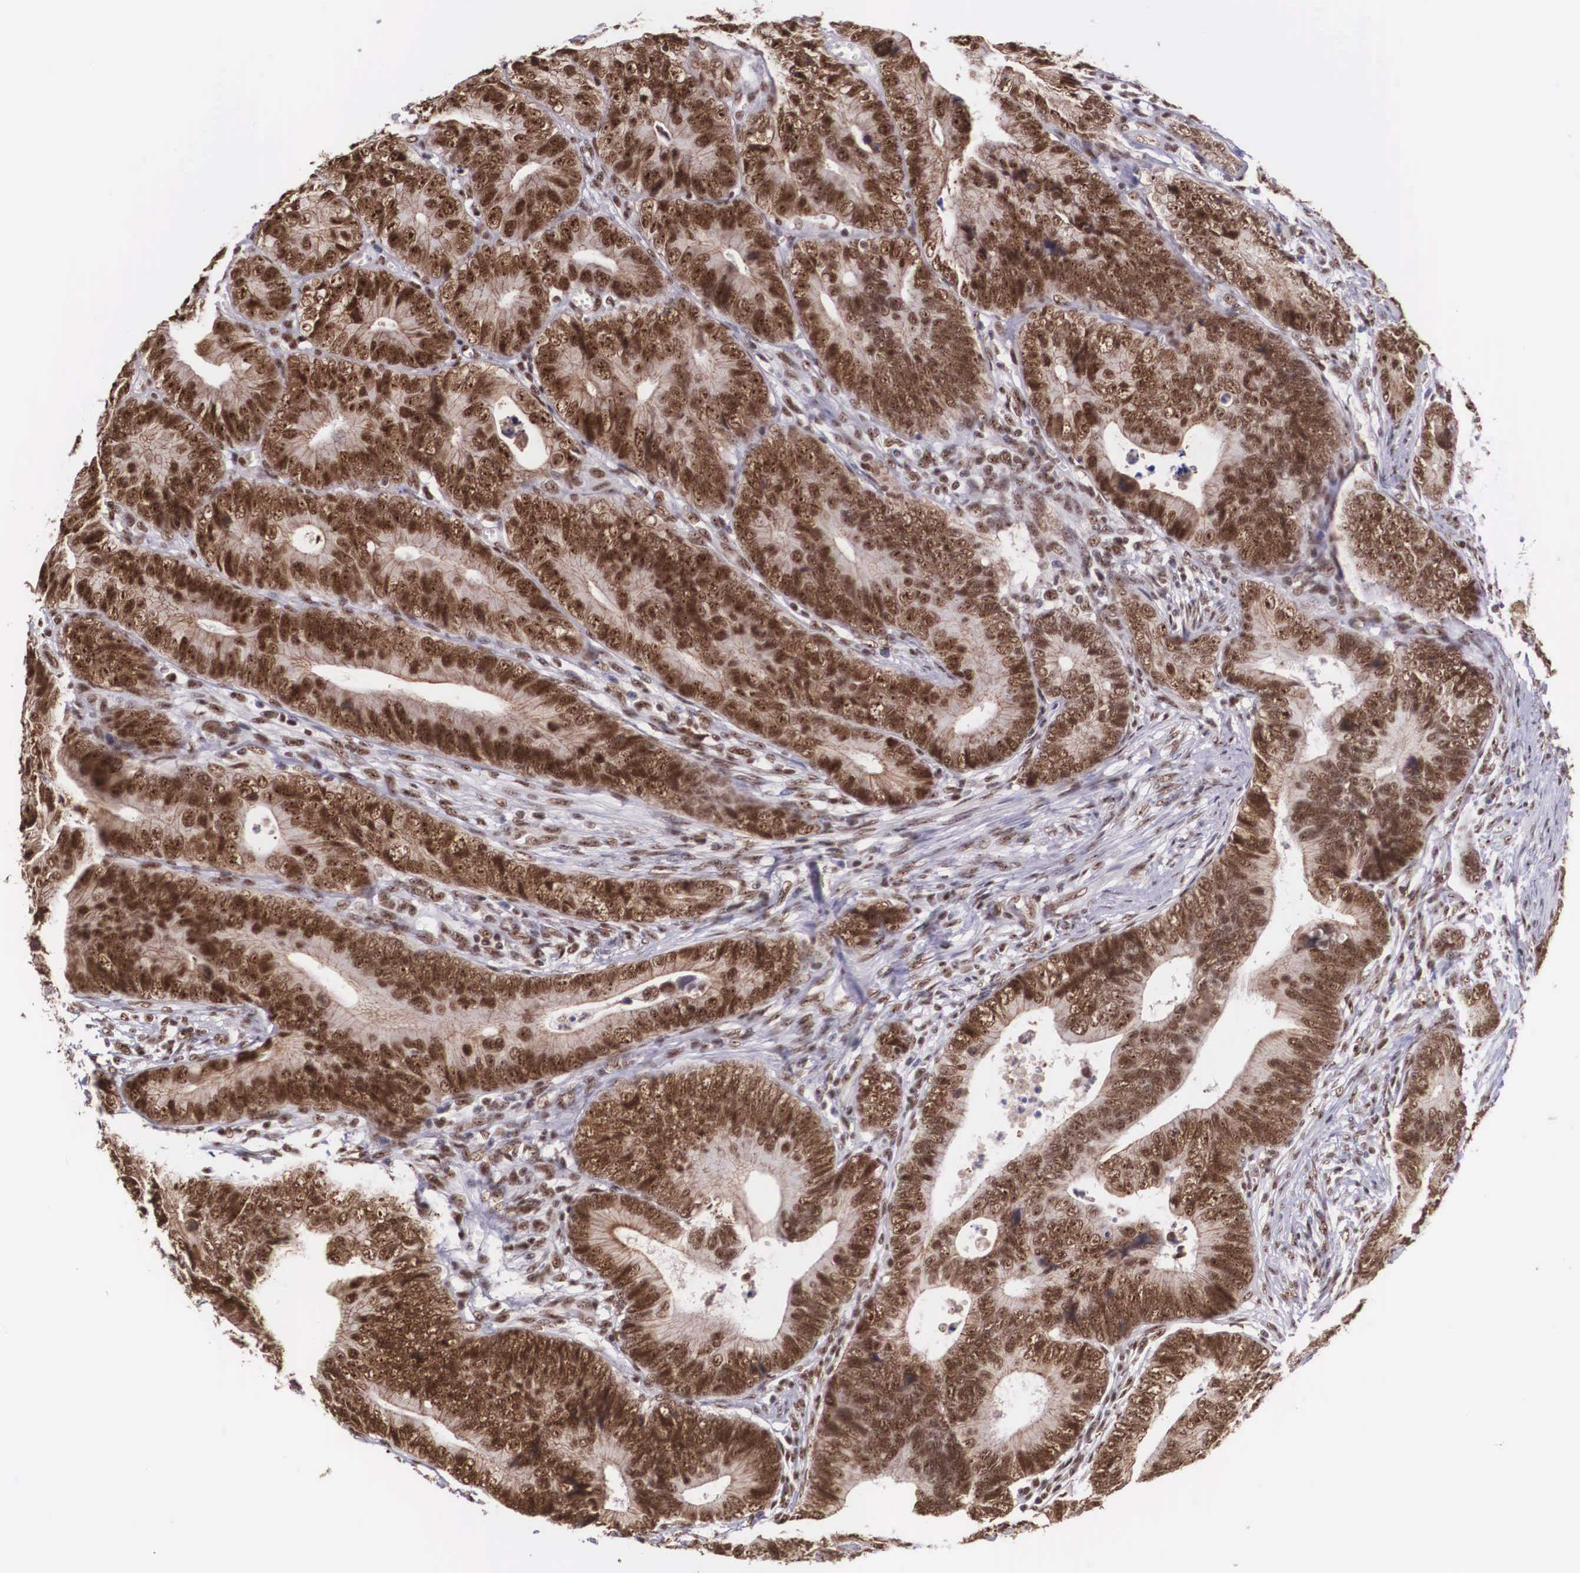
{"staining": {"intensity": "strong", "quantity": ">75%", "location": "cytoplasmic/membranous,nuclear"}, "tissue": "colorectal cancer", "cell_type": "Tumor cells", "image_type": "cancer", "snomed": [{"axis": "morphology", "description": "Adenocarcinoma, NOS"}, {"axis": "topography", "description": "Colon"}], "caption": "This is a photomicrograph of immunohistochemistry staining of colorectal cancer (adenocarcinoma), which shows strong expression in the cytoplasmic/membranous and nuclear of tumor cells.", "gene": "POLR2F", "patient": {"sex": "female", "age": 78}}